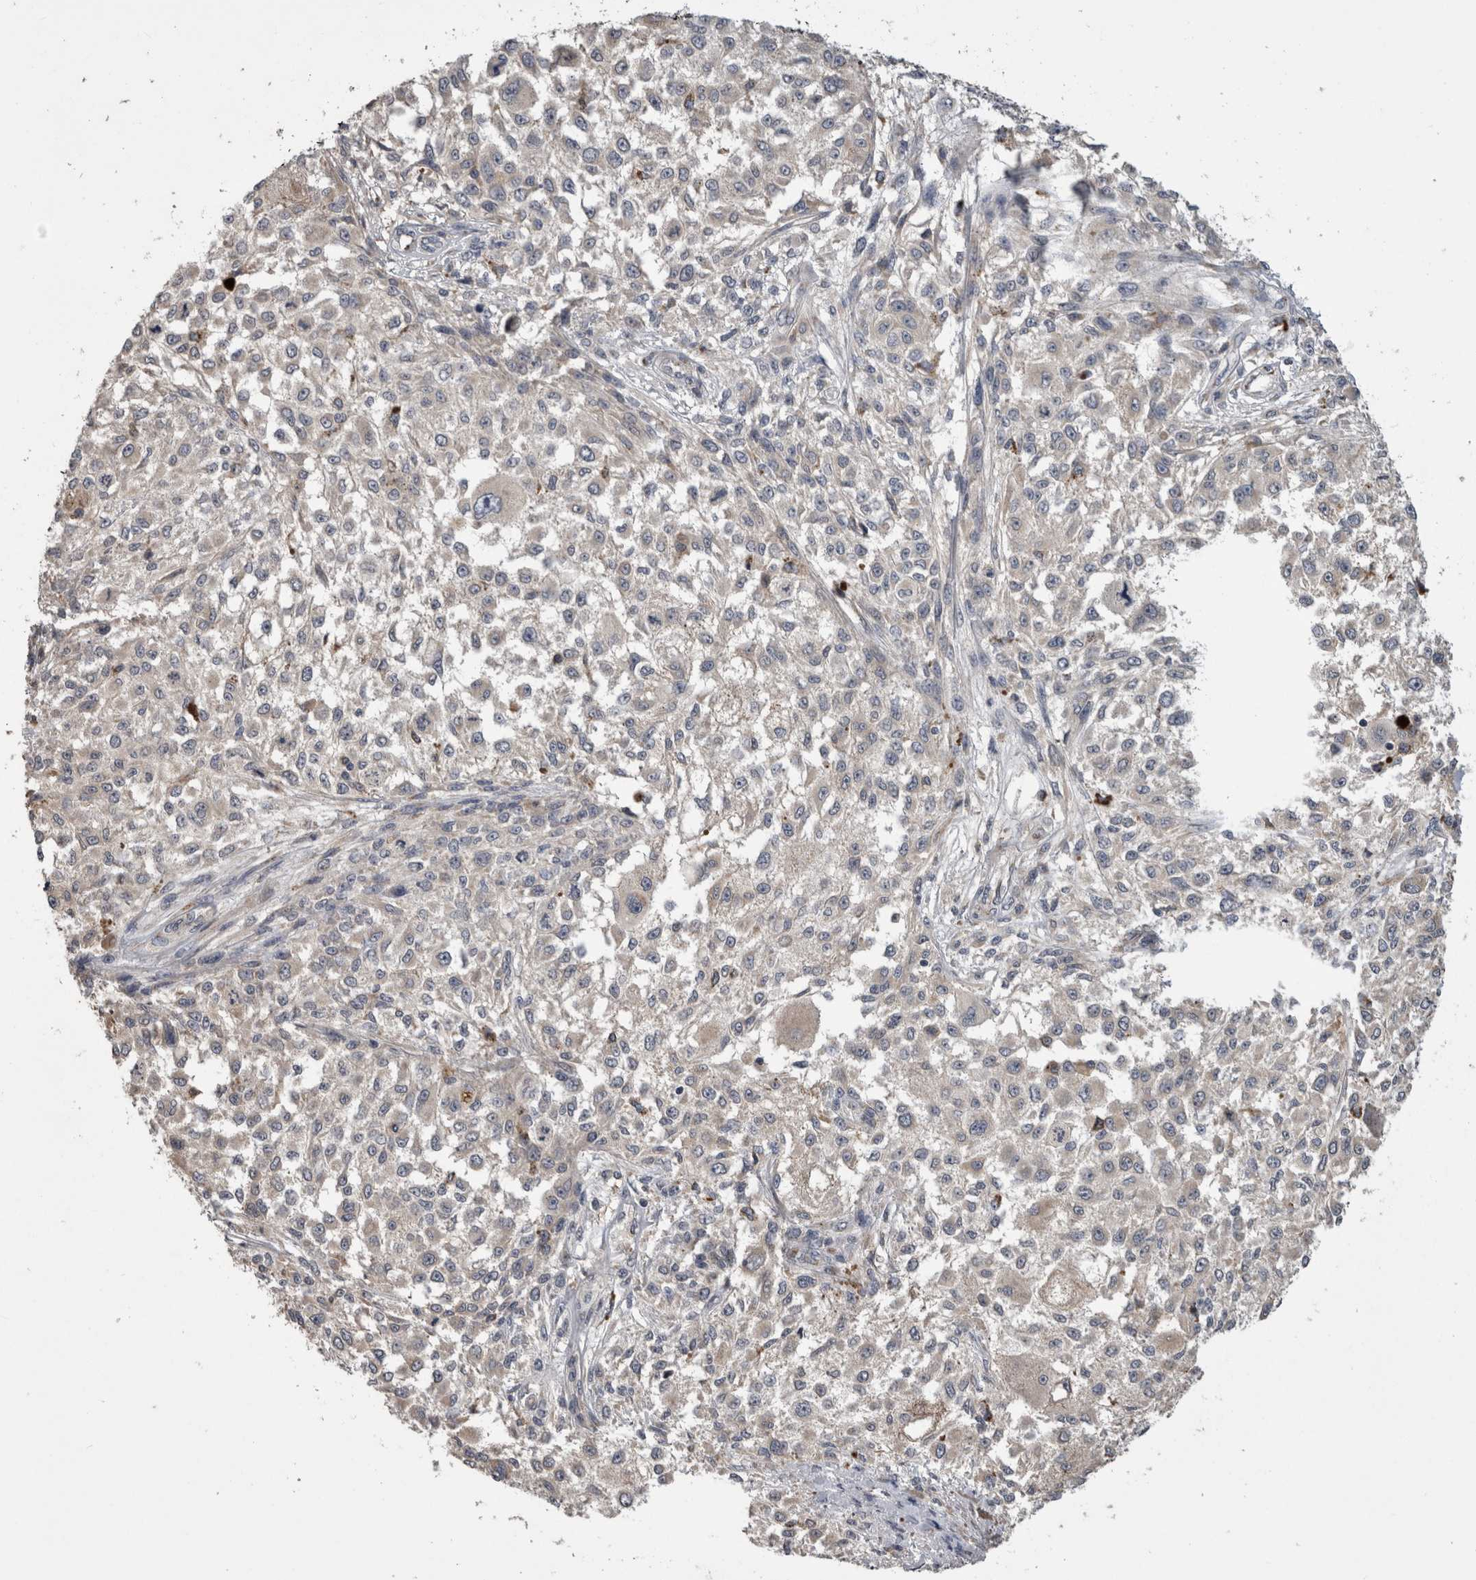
{"staining": {"intensity": "negative", "quantity": "none", "location": "none"}, "tissue": "melanoma", "cell_type": "Tumor cells", "image_type": "cancer", "snomed": [{"axis": "morphology", "description": "Necrosis, NOS"}, {"axis": "morphology", "description": "Malignant melanoma, NOS"}, {"axis": "topography", "description": "Skin"}], "caption": "Immunohistochemistry (IHC) micrograph of melanoma stained for a protein (brown), which displays no positivity in tumor cells.", "gene": "ANXA13", "patient": {"sex": "female", "age": 87}}